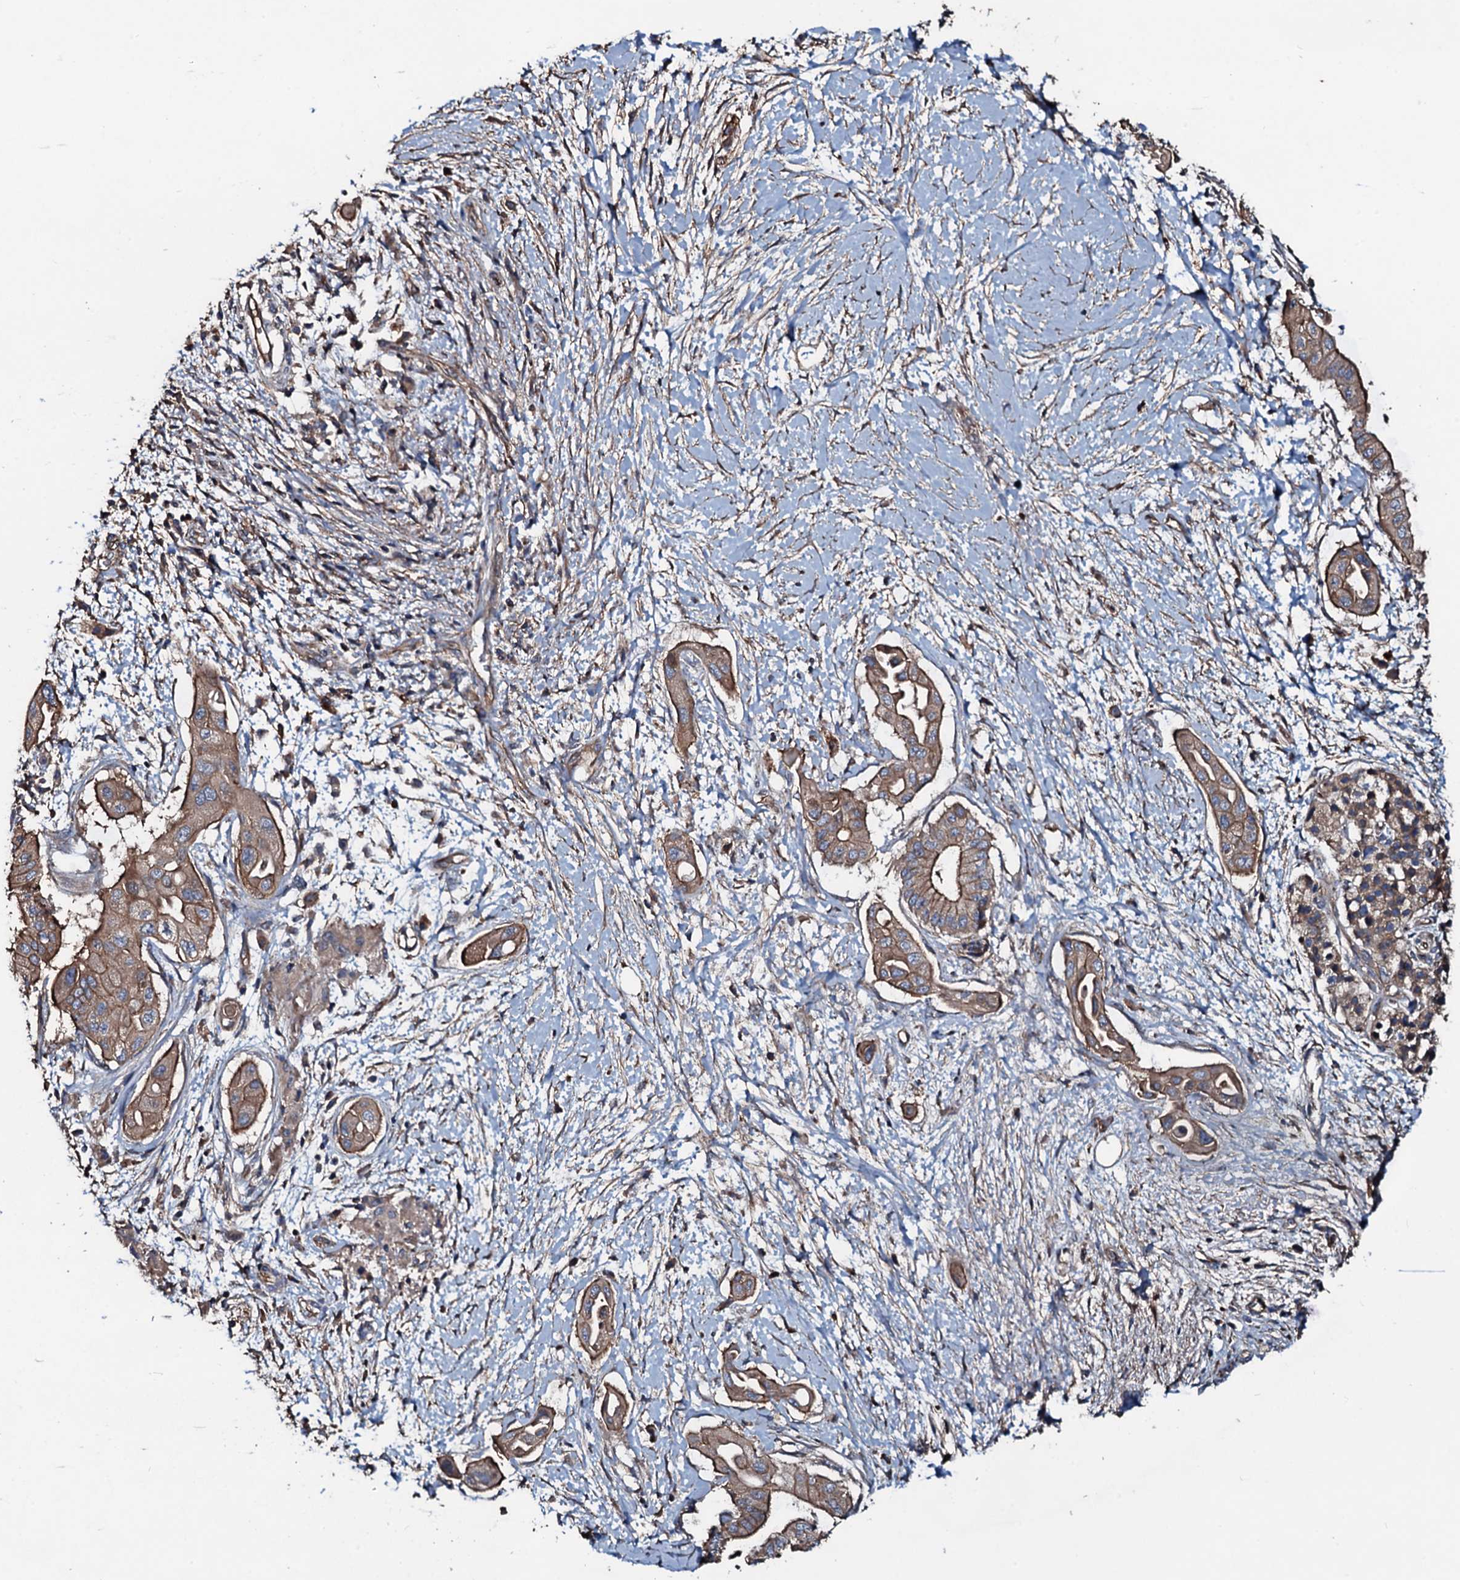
{"staining": {"intensity": "moderate", "quantity": ">75%", "location": "cytoplasmic/membranous"}, "tissue": "pancreatic cancer", "cell_type": "Tumor cells", "image_type": "cancer", "snomed": [{"axis": "morphology", "description": "Adenocarcinoma, NOS"}, {"axis": "topography", "description": "Pancreas"}], "caption": "Immunohistochemistry (DAB (3,3'-diaminobenzidine)) staining of pancreatic cancer shows moderate cytoplasmic/membranous protein staining in about >75% of tumor cells.", "gene": "DMAC2", "patient": {"sex": "male", "age": 68}}